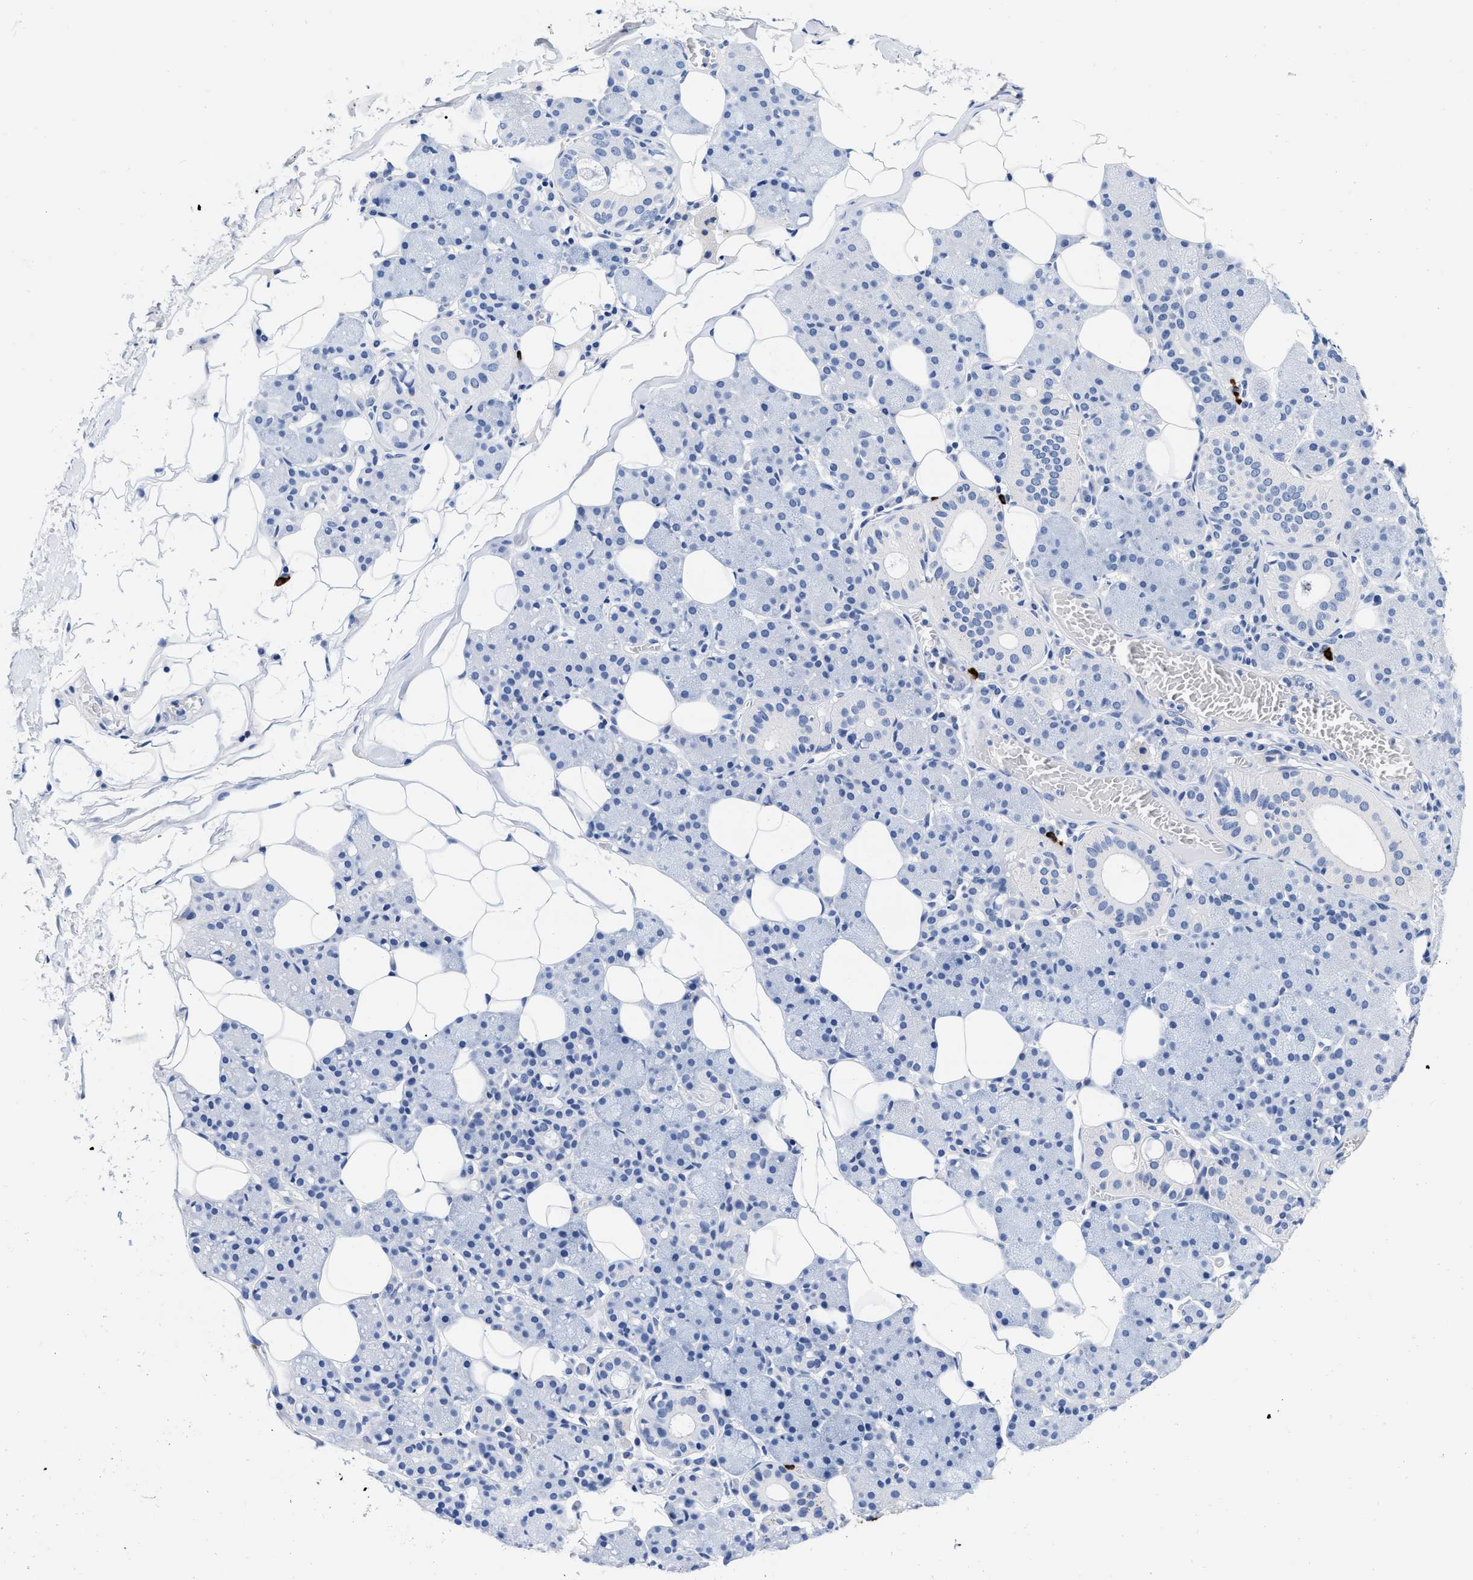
{"staining": {"intensity": "negative", "quantity": "none", "location": "none"}, "tissue": "salivary gland", "cell_type": "Glandular cells", "image_type": "normal", "snomed": [{"axis": "morphology", "description": "Normal tissue, NOS"}, {"axis": "topography", "description": "Salivary gland"}], "caption": "Immunohistochemistry histopathology image of benign human salivary gland stained for a protein (brown), which demonstrates no positivity in glandular cells.", "gene": "CER1", "patient": {"sex": "female", "age": 33}}